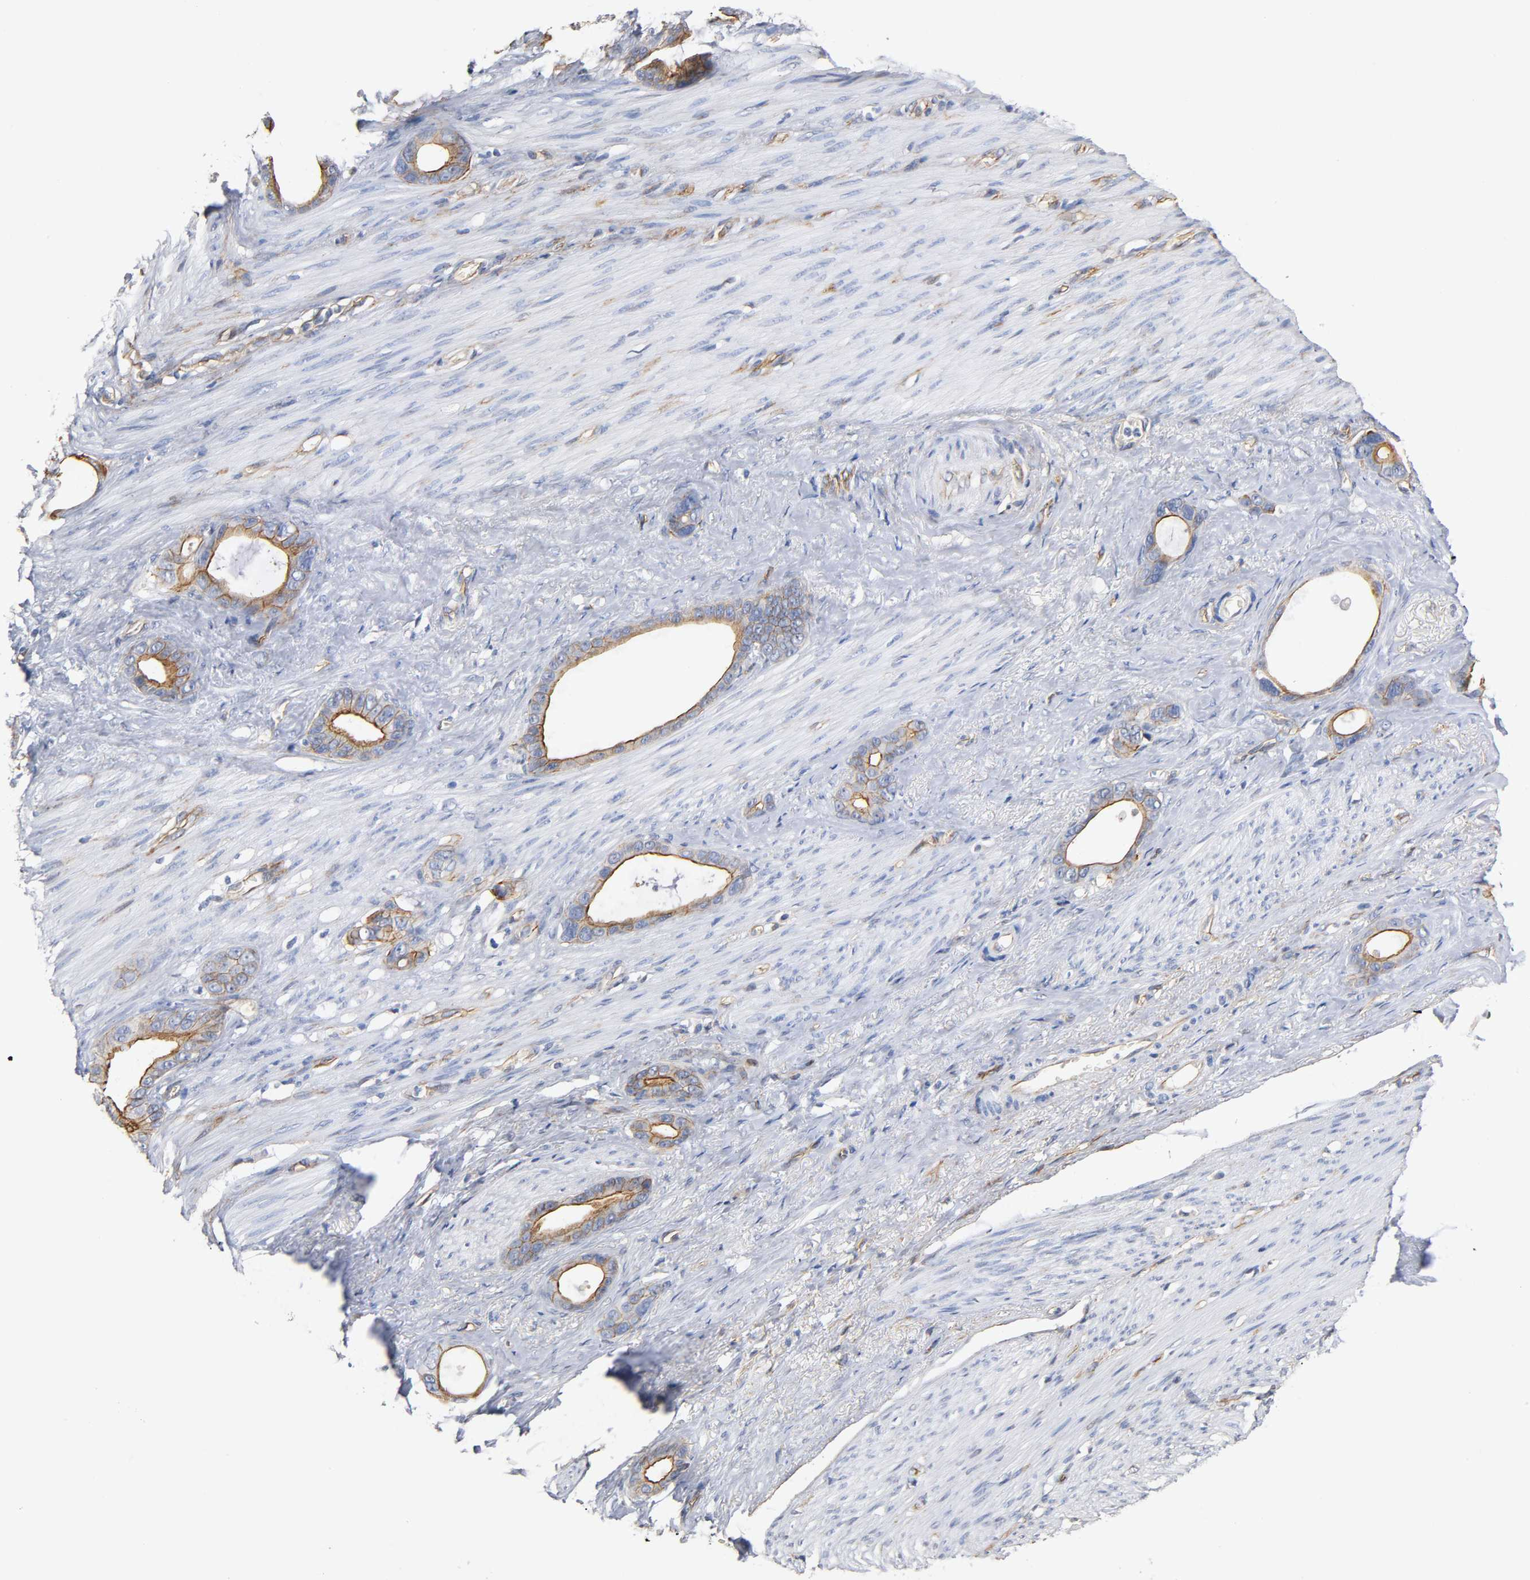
{"staining": {"intensity": "strong", "quantity": ">75%", "location": "cytoplasmic/membranous"}, "tissue": "stomach cancer", "cell_type": "Tumor cells", "image_type": "cancer", "snomed": [{"axis": "morphology", "description": "Adenocarcinoma, NOS"}, {"axis": "topography", "description": "Stomach"}], "caption": "This is a histology image of immunohistochemistry staining of stomach cancer (adenocarcinoma), which shows strong positivity in the cytoplasmic/membranous of tumor cells.", "gene": "SPTAN1", "patient": {"sex": "female", "age": 75}}